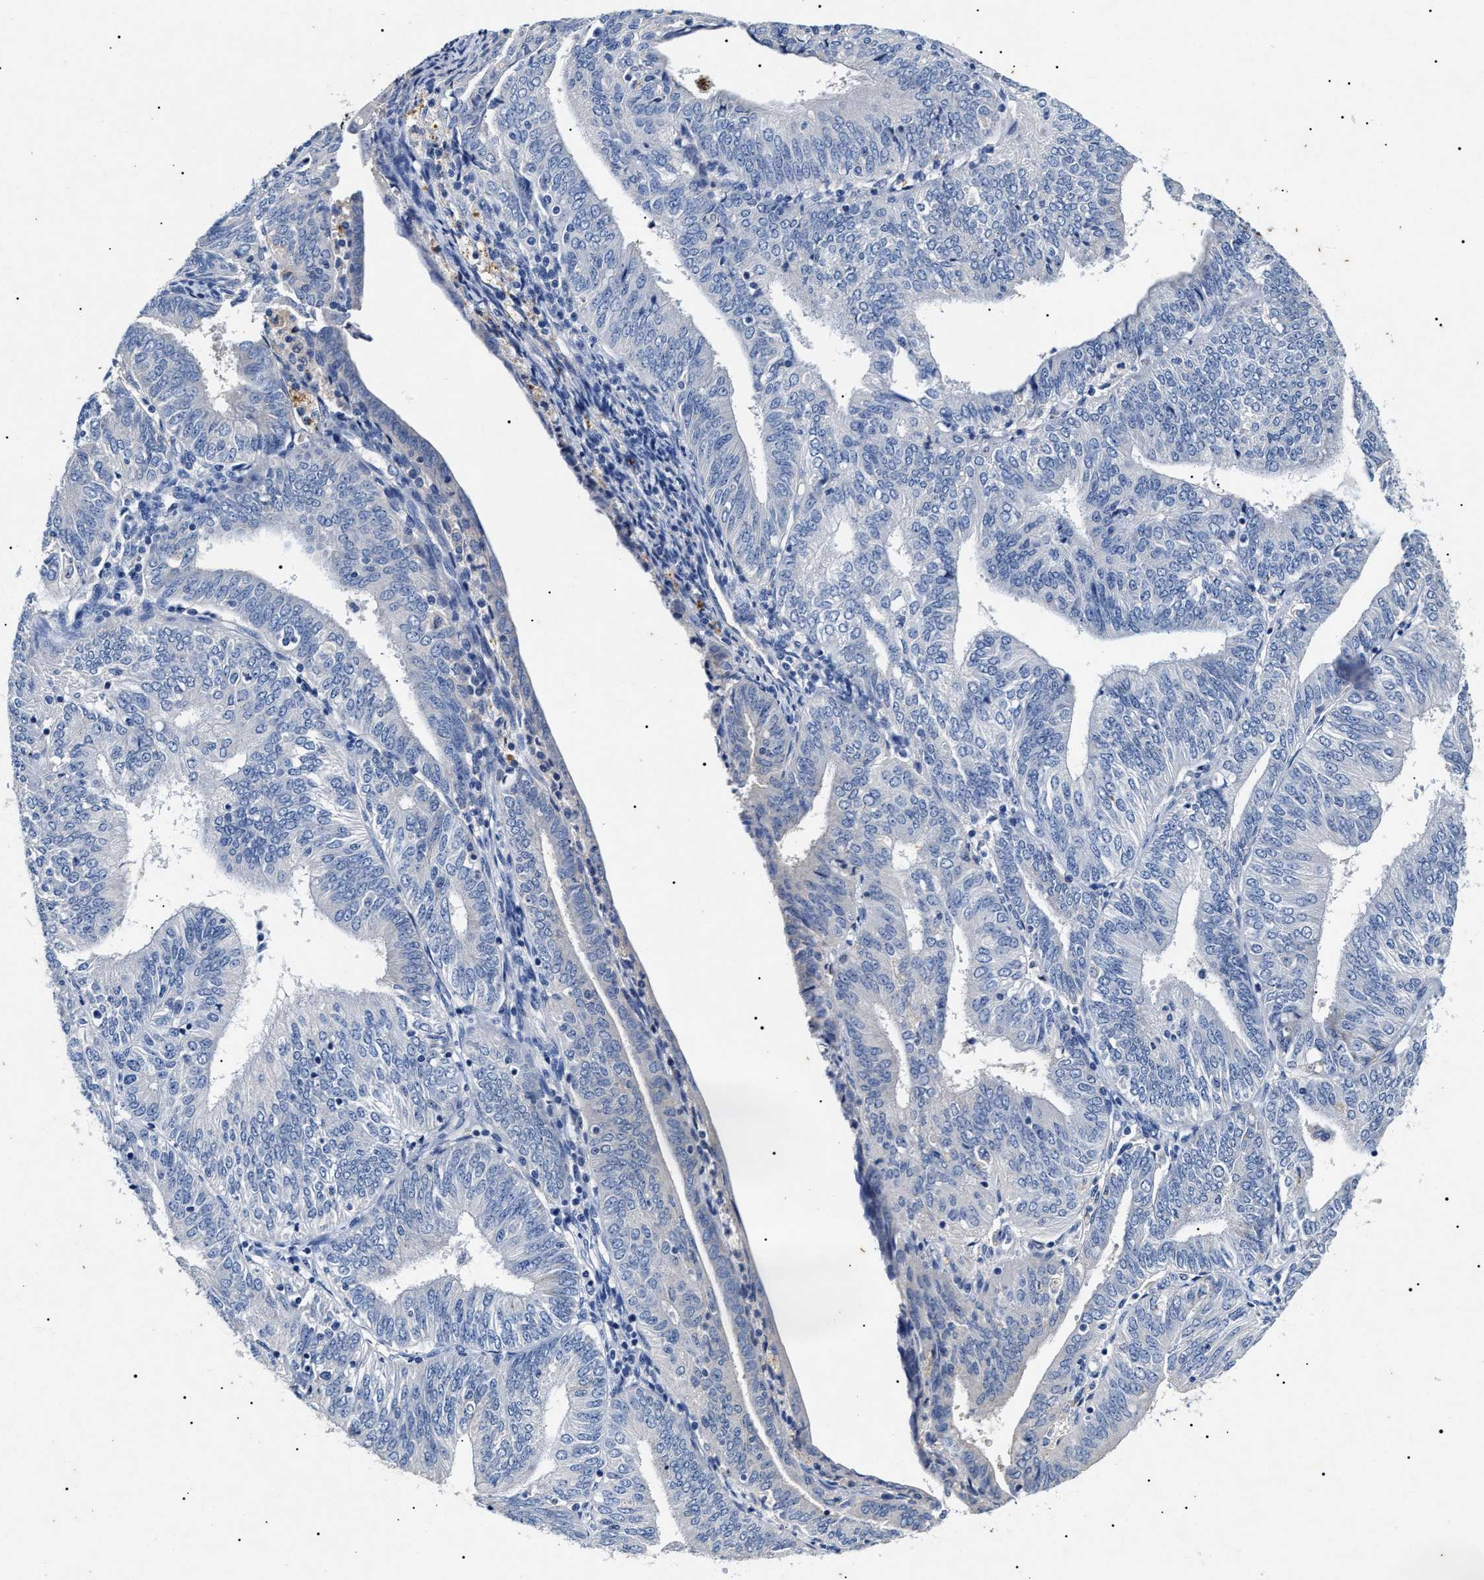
{"staining": {"intensity": "negative", "quantity": "none", "location": "none"}, "tissue": "endometrial cancer", "cell_type": "Tumor cells", "image_type": "cancer", "snomed": [{"axis": "morphology", "description": "Adenocarcinoma, NOS"}, {"axis": "topography", "description": "Endometrium"}], "caption": "Immunohistochemistry (IHC) of endometrial adenocarcinoma demonstrates no staining in tumor cells.", "gene": "LRRC8E", "patient": {"sex": "female", "age": 58}}